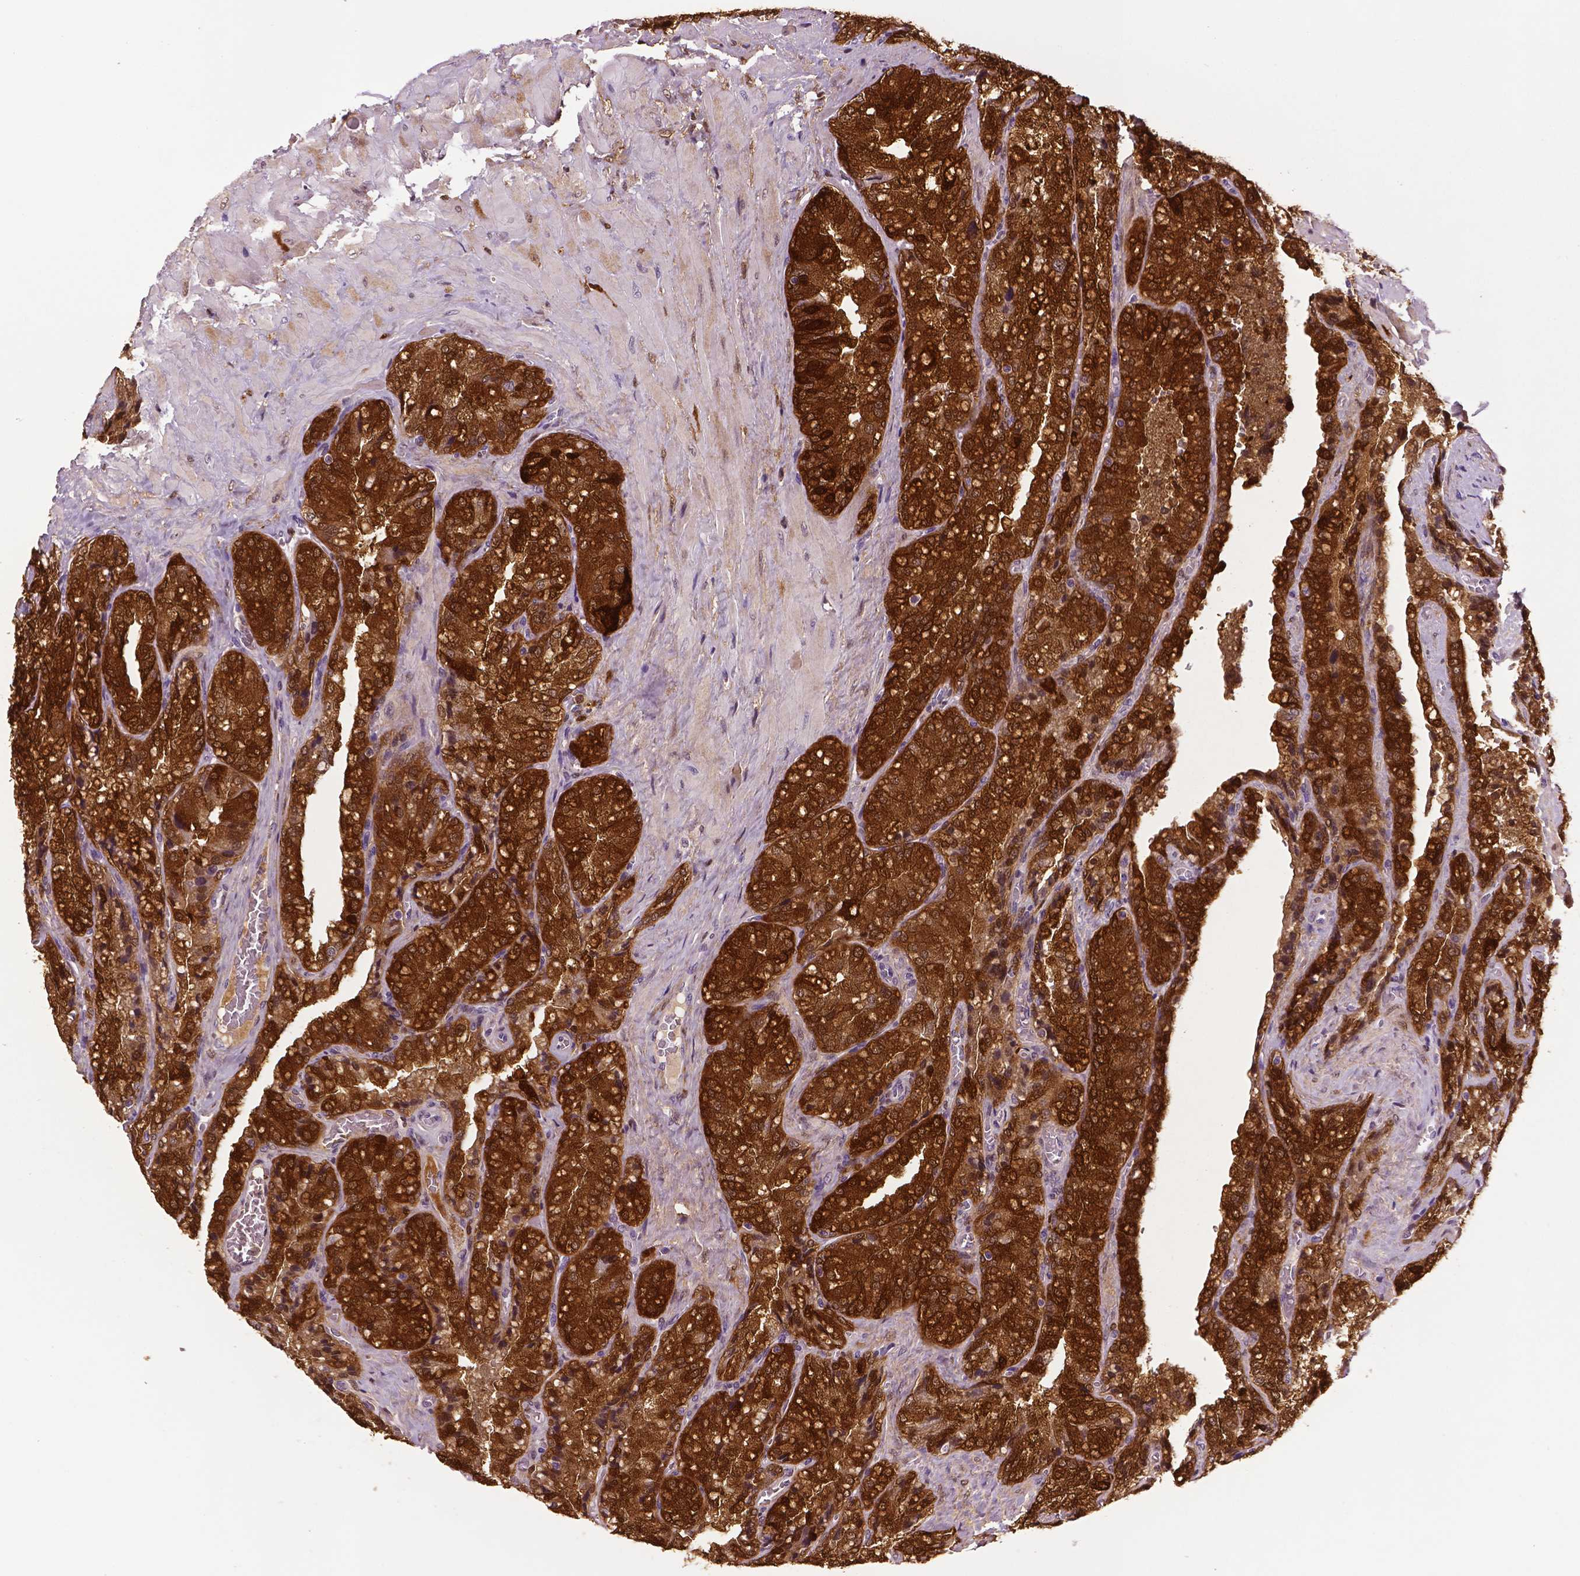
{"staining": {"intensity": "strong", "quantity": ">75%", "location": "cytoplasmic/membranous"}, "tissue": "seminal vesicle", "cell_type": "Glandular cells", "image_type": "normal", "snomed": [{"axis": "morphology", "description": "Normal tissue, NOS"}, {"axis": "topography", "description": "Seminal veicle"}], "caption": "Benign seminal vesicle reveals strong cytoplasmic/membranous staining in approximately >75% of glandular cells, visualized by immunohistochemistry. (Stains: DAB in brown, nuclei in blue, Microscopy: brightfield microscopy at high magnification).", "gene": "PHGDH", "patient": {"sex": "male", "age": 57}}